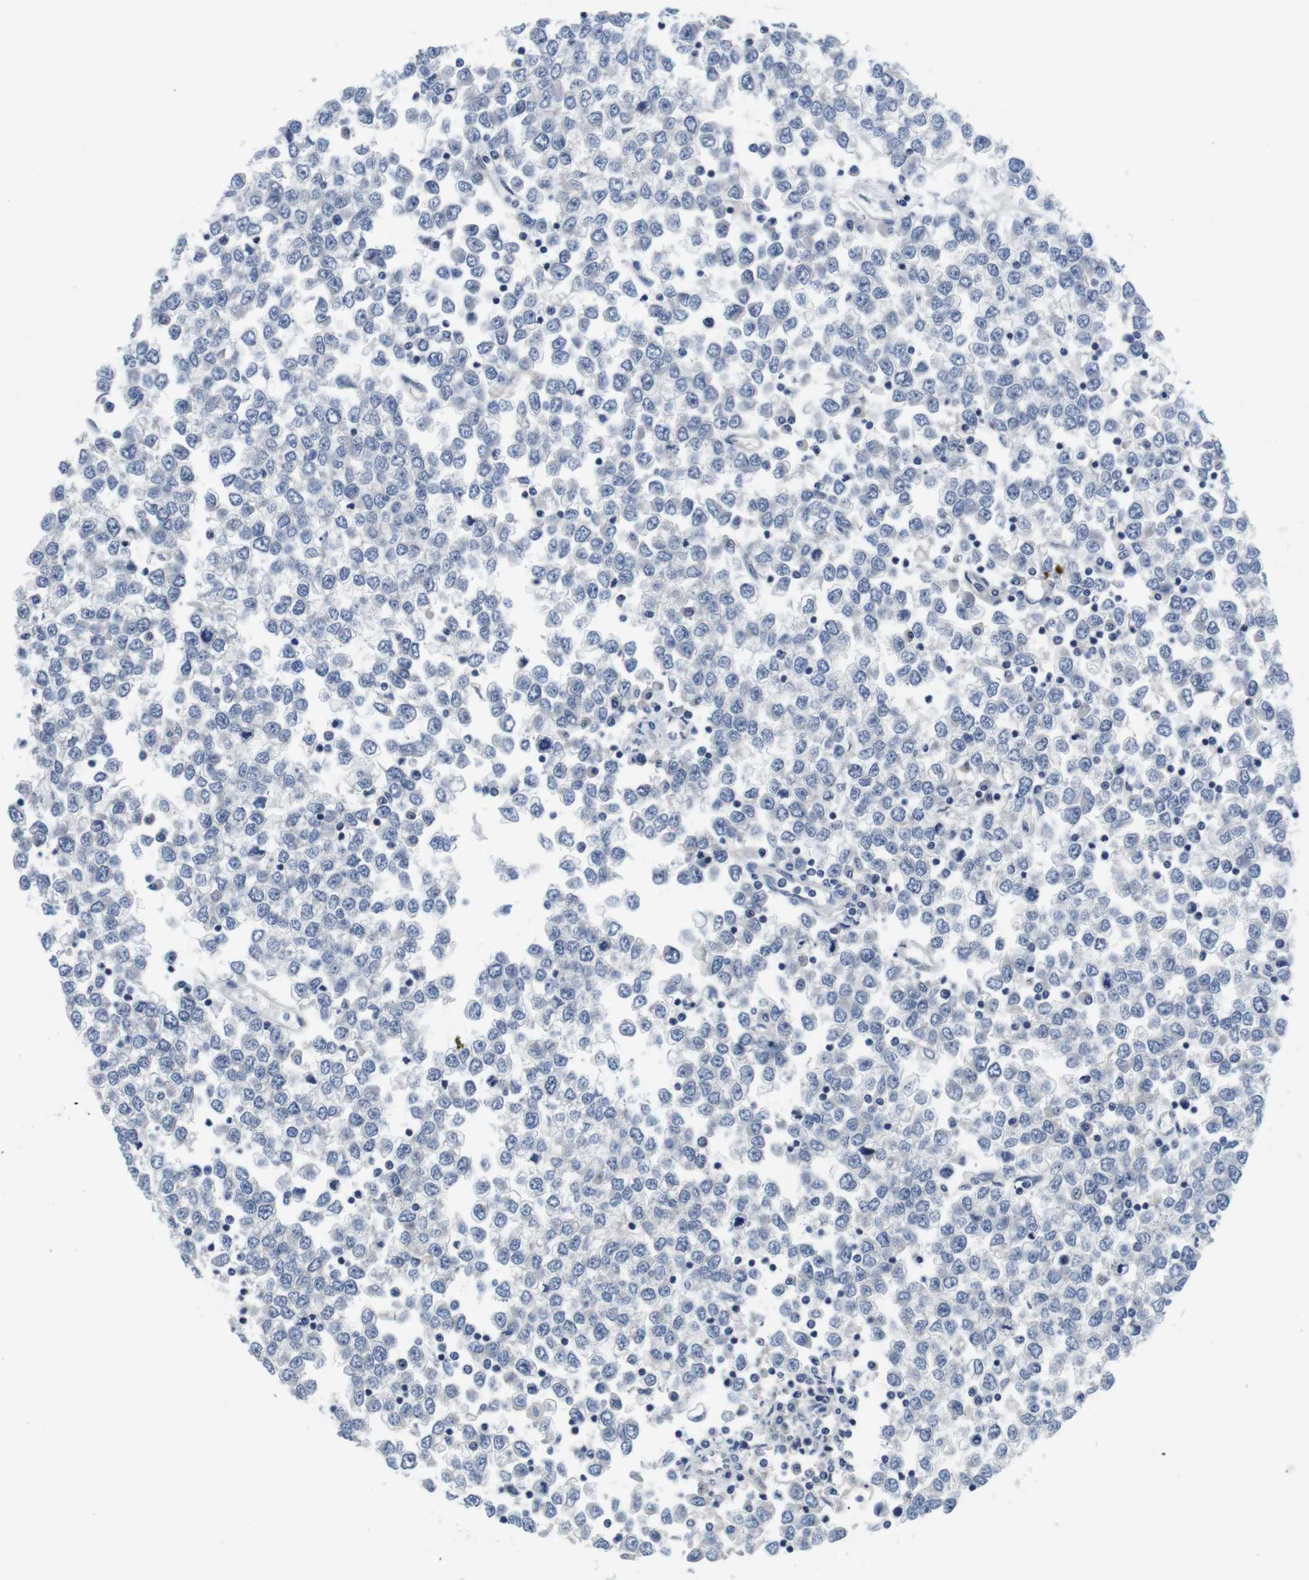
{"staining": {"intensity": "negative", "quantity": "none", "location": "none"}, "tissue": "testis cancer", "cell_type": "Tumor cells", "image_type": "cancer", "snomed": [{"axis": "morphology", "description": "Seminoma, NOS"}, {"axis": "topography", "description": "Testis"}], "caption": "Tumor cells are negative for brown protein staining in testis seminoma.", "gene": "FADD", "patient": {"sex": "male", "age": 65}}